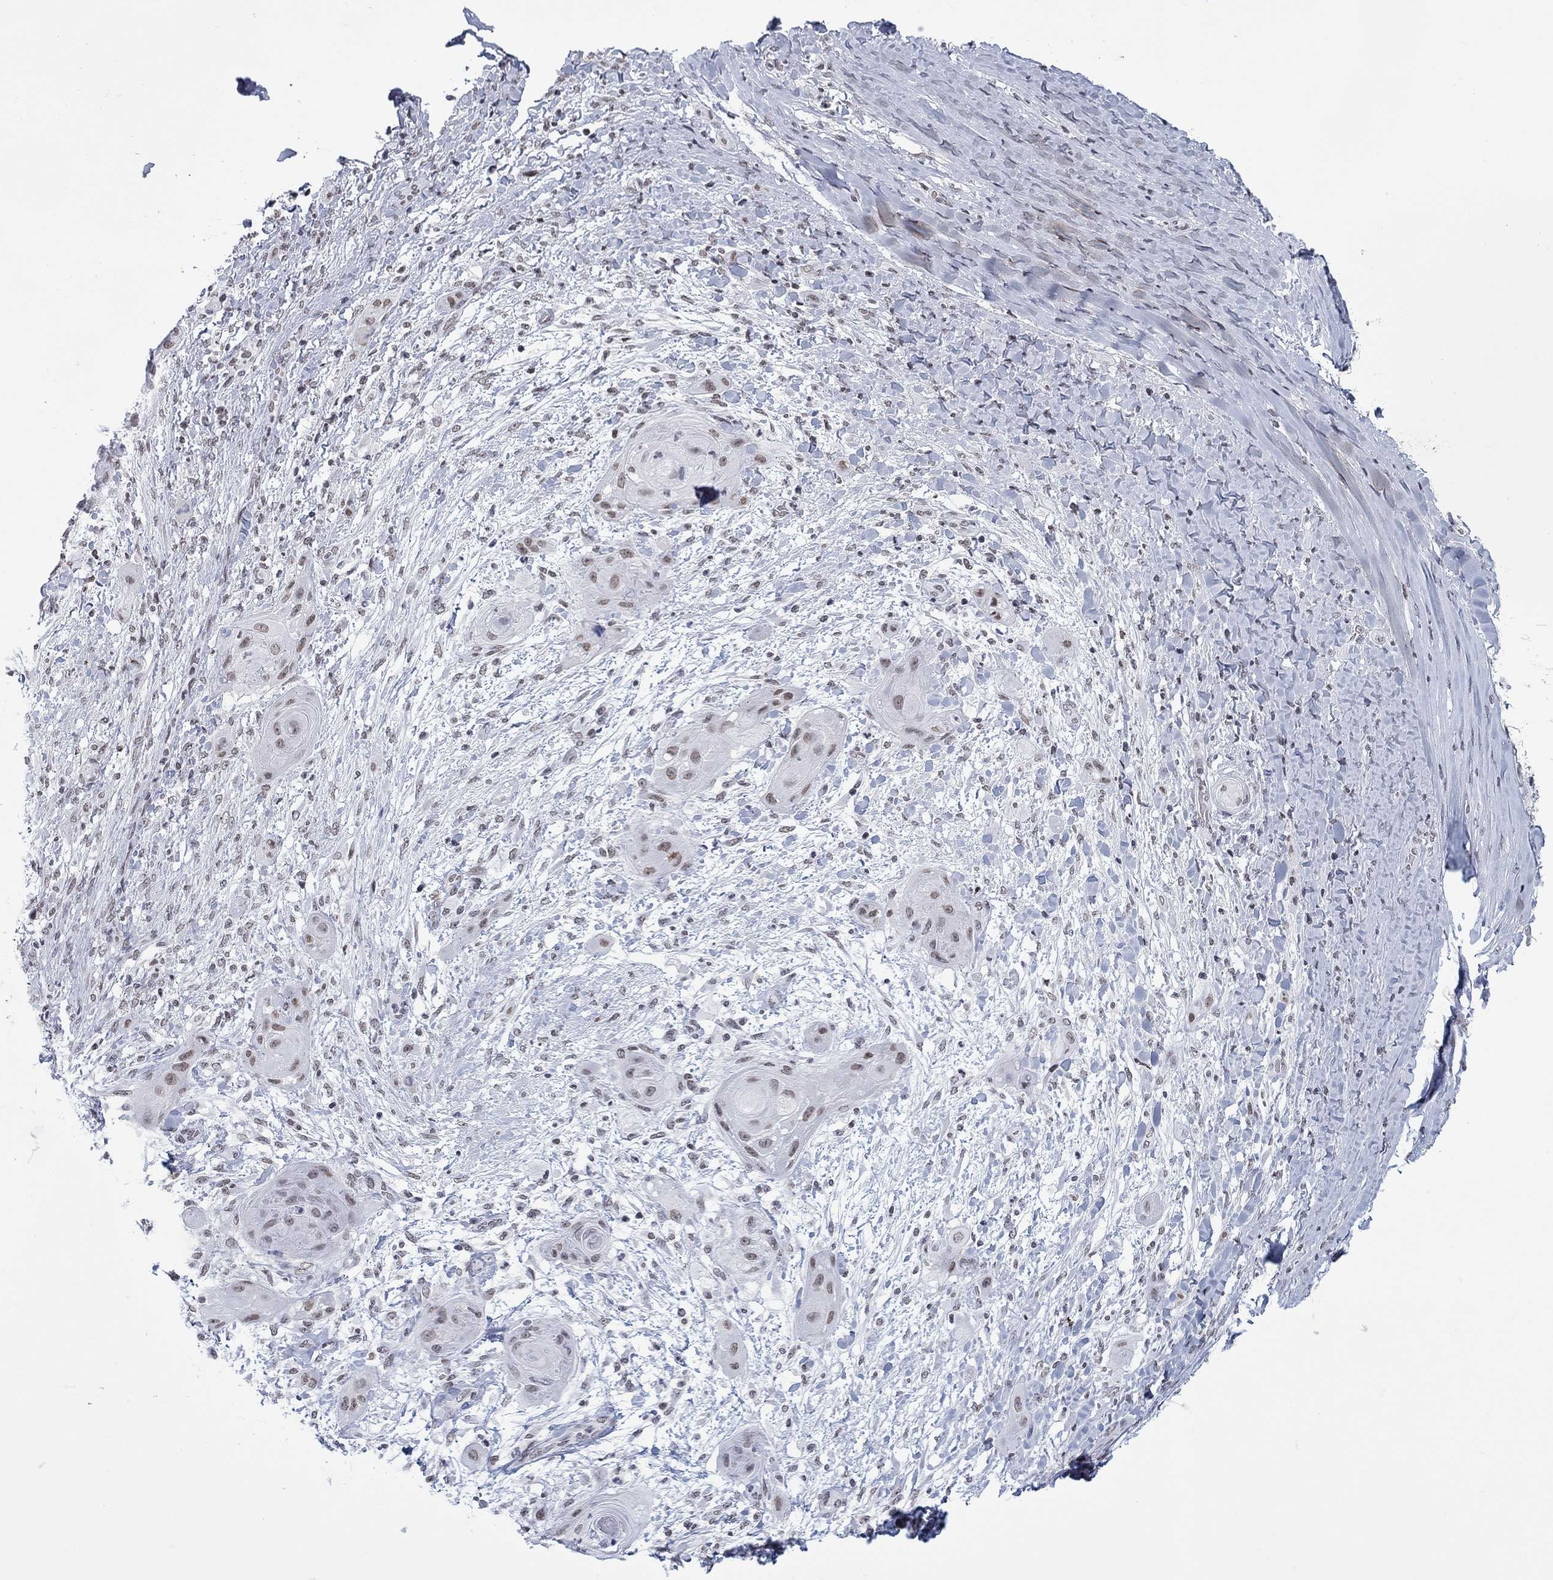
{"staining": {"intensity": "moderate", "quantity": "25%-75%", "location": "nuclear"}, "tissue": "skin cancer", "cell_type": "Tumor cells", "image_type": "cancer", "snomed": [{"axis": "morphology", "description": "Squamous cell carcinoma, NOS"}, {"axis": "topography", "description": "Skin"}], "caption": "Brown immunohistochemical staining in human skin squamous cell carcinoma shows moderate nuclear expression in about 25%-75% of tumor cells.", "gene": "NPAS3", "patient": {"sex": "male", "age": 62}}